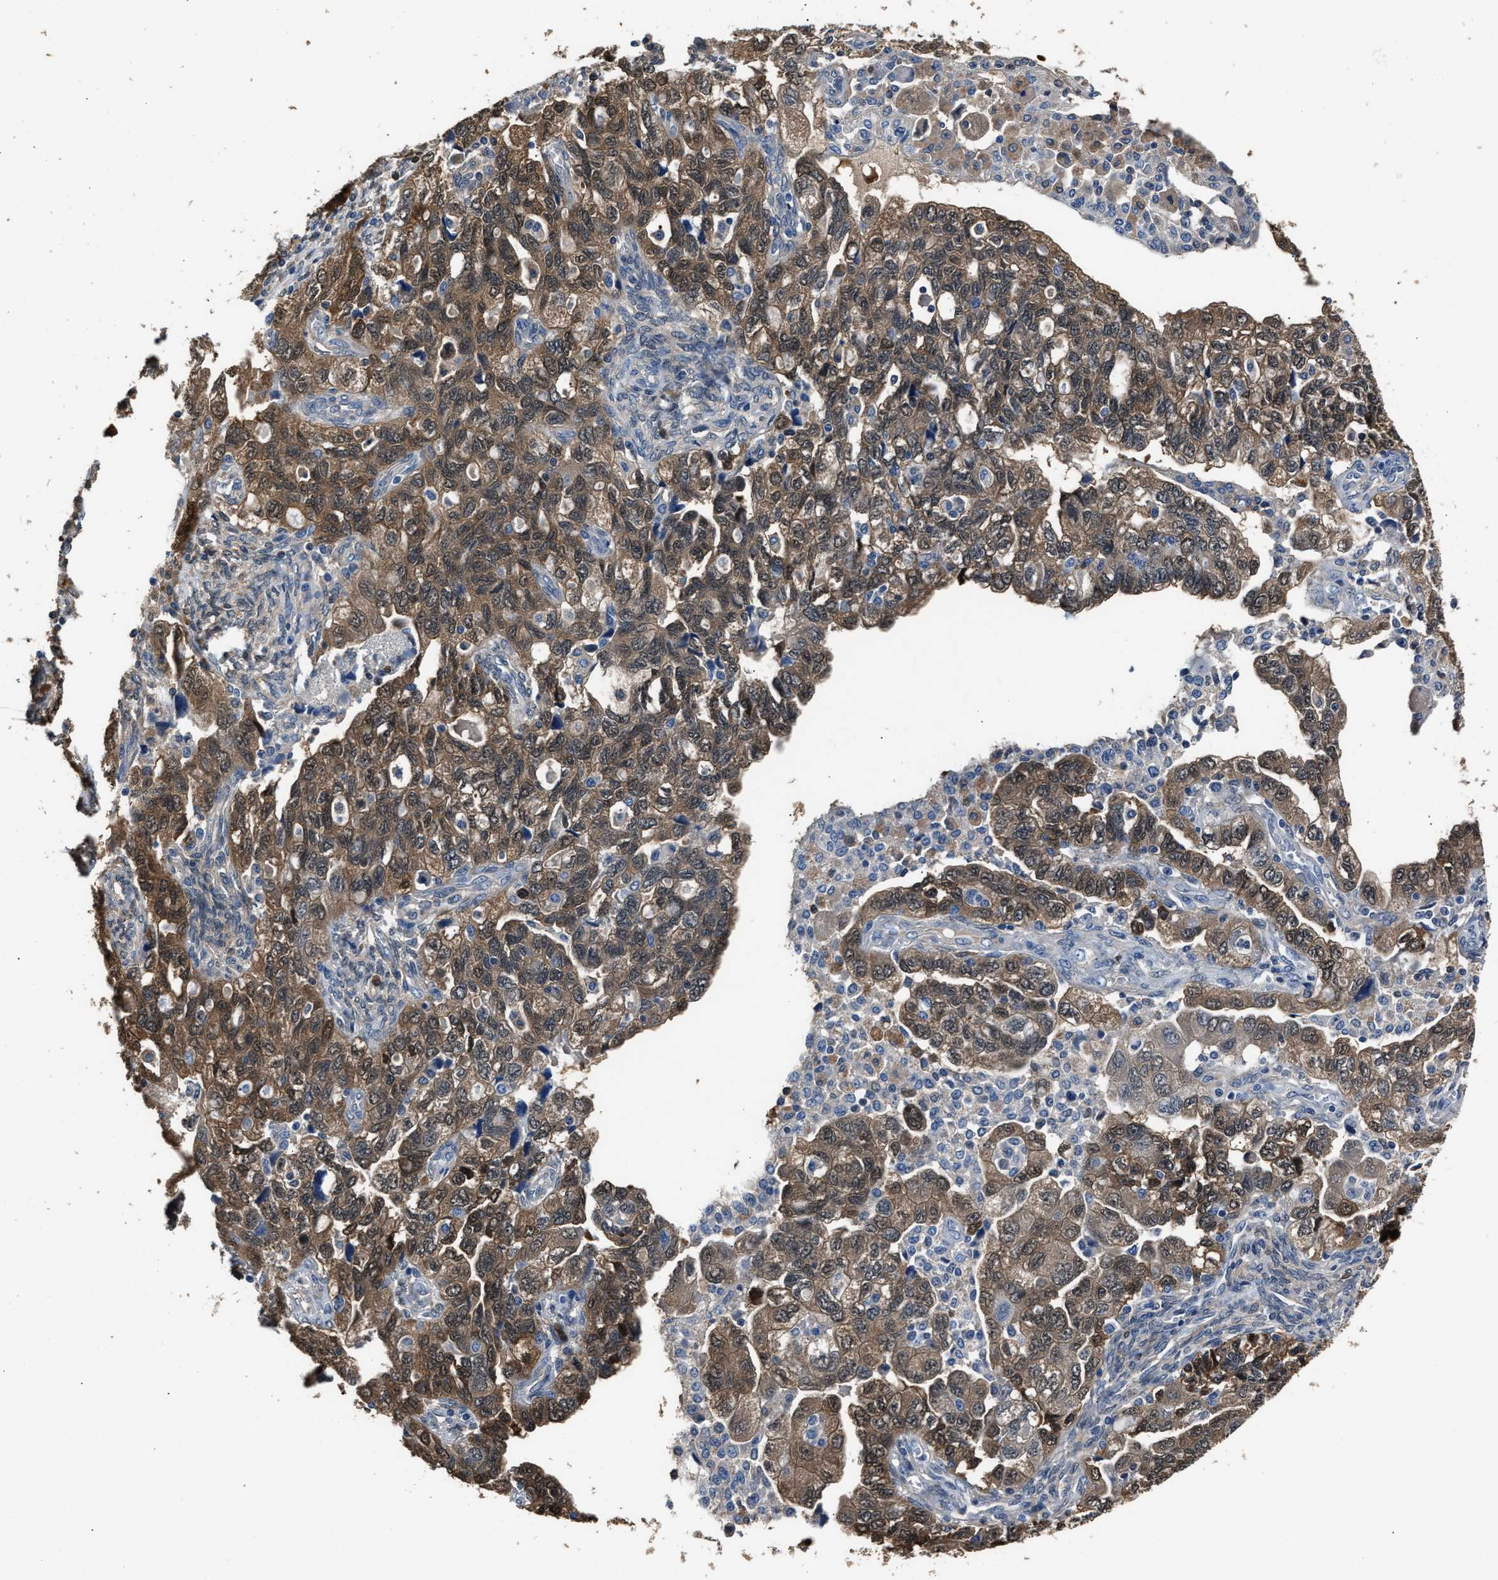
{"staining": {"intensity": "moderate", "quantity": ">75%", "location": "cytoplasmic/membranous"}, "tissue": "ovarian cancer", "cell_type": "Tumor cells", "image_type": "cancer", "snomed": [{"axis": "morphology", "description": "Carcinoma, NOS"}, {"axis": "morphology", "description": "Cystadenocarcinoma, serous, NOS"}, {"axis": "topography", "description": "Ovary"}], "caption": "Serous cystadenocarcinoma (ovarian) stained with immunohistochemistry exhibits moderate cytoplasmic/membranous staining in about >75% of tumor cells.", "gene": "GSTP1", "patient": {"sex": "female", "age": 69}}